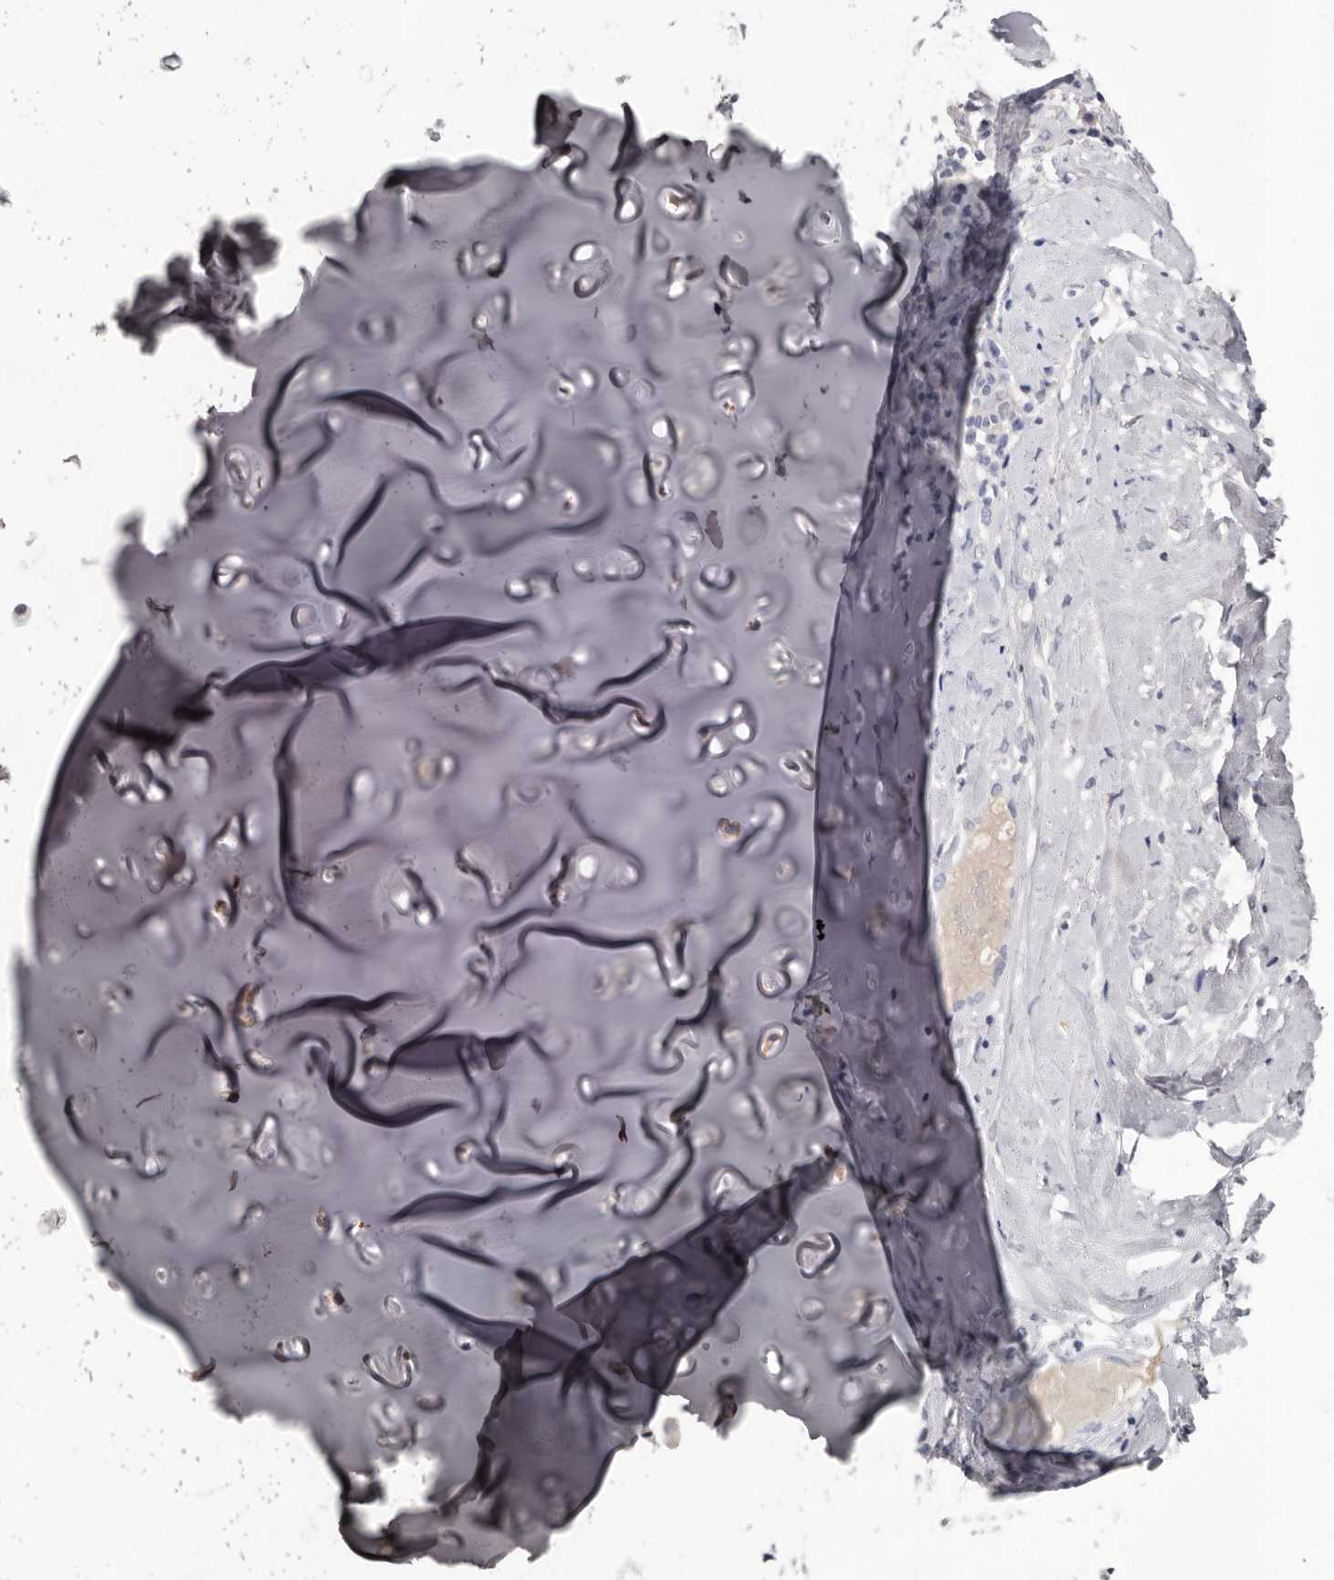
{"staining": {"intensity": "negative", "quantity": "none", "location": "none"}, "tissue": "adipose tissue", "cell_type": "Adipocytes", "image_type": "normal", "snomed": [{"axis": "morphology", "description": "Normal tissue, NOS"}, {"axis": "morphology", "description": "Basal cell carcinoma"}, {"axis": "topography", "description": "Cartilage tissue"}, {"axis": "topography", "description": "Nasopharynx"}, {"axis": "topography", "description": "Oral tissue"}], "caption": "This is a image of immunohistochemistry staining of benign adipose tissue, which shows no expression in adipocytes.", "gene": "APEH", "patient": {"sex": "female", "age": 77}}